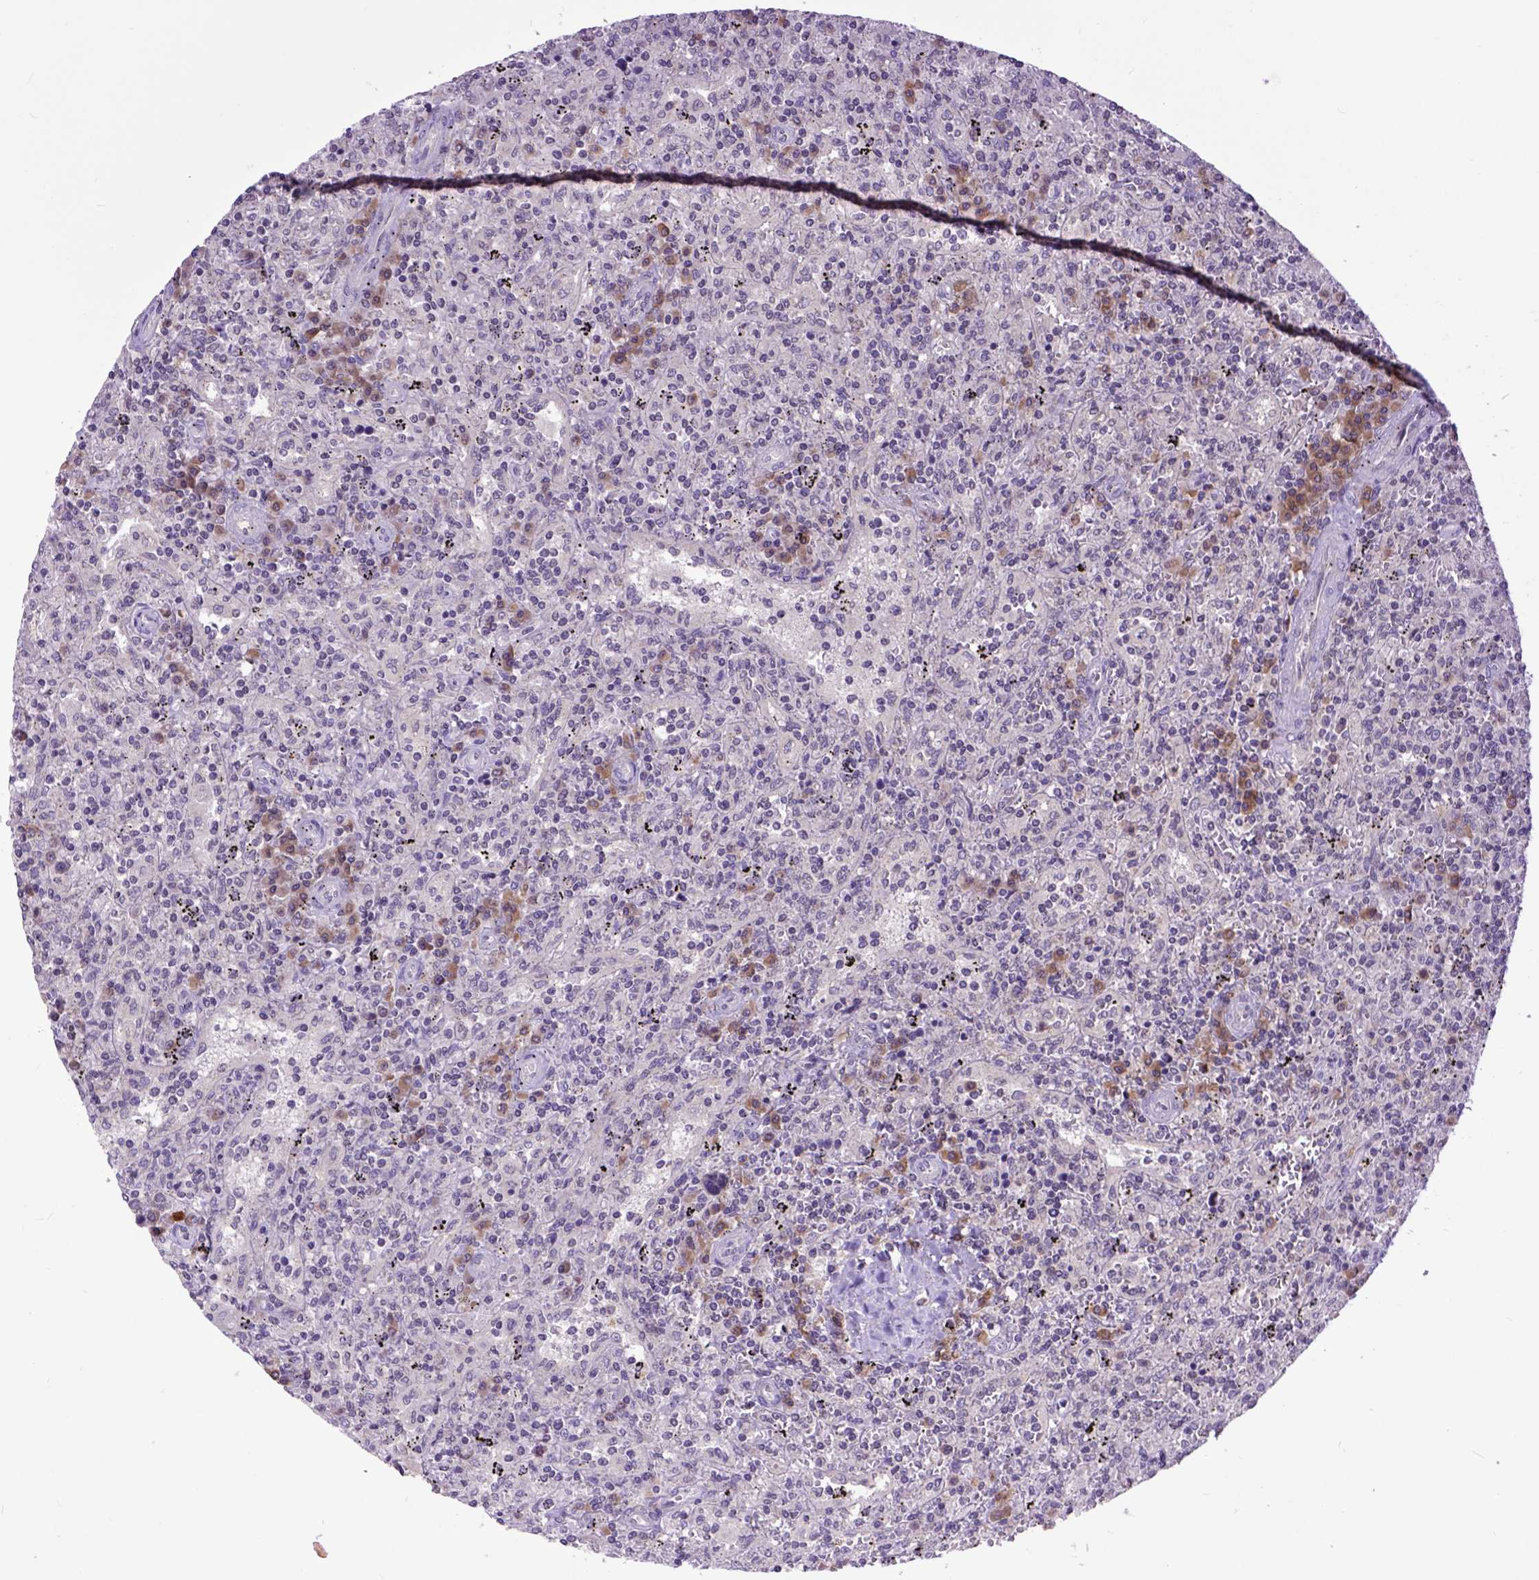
{"staining": {"intensity": "negative", "quantity": "none", "location": "none"}, "tissue": "lymphoma", "cell_type": "Tumor cells", "image_type": "cancer", "snomed": [{"axis": "morphology", "description": "Malignant lymphoma, non-Hodgkin's type, Low grade"}, {"axis": "topography", "description": "Spleen"}], "caption": "Human malignant lymphoma, non-Hodgkin's type (low-grade) stained for a protein using IHC demonstrates no positivity in tumor cells.", "gene": "ARL1", "patient": {"sex": "male", "age": 62}}